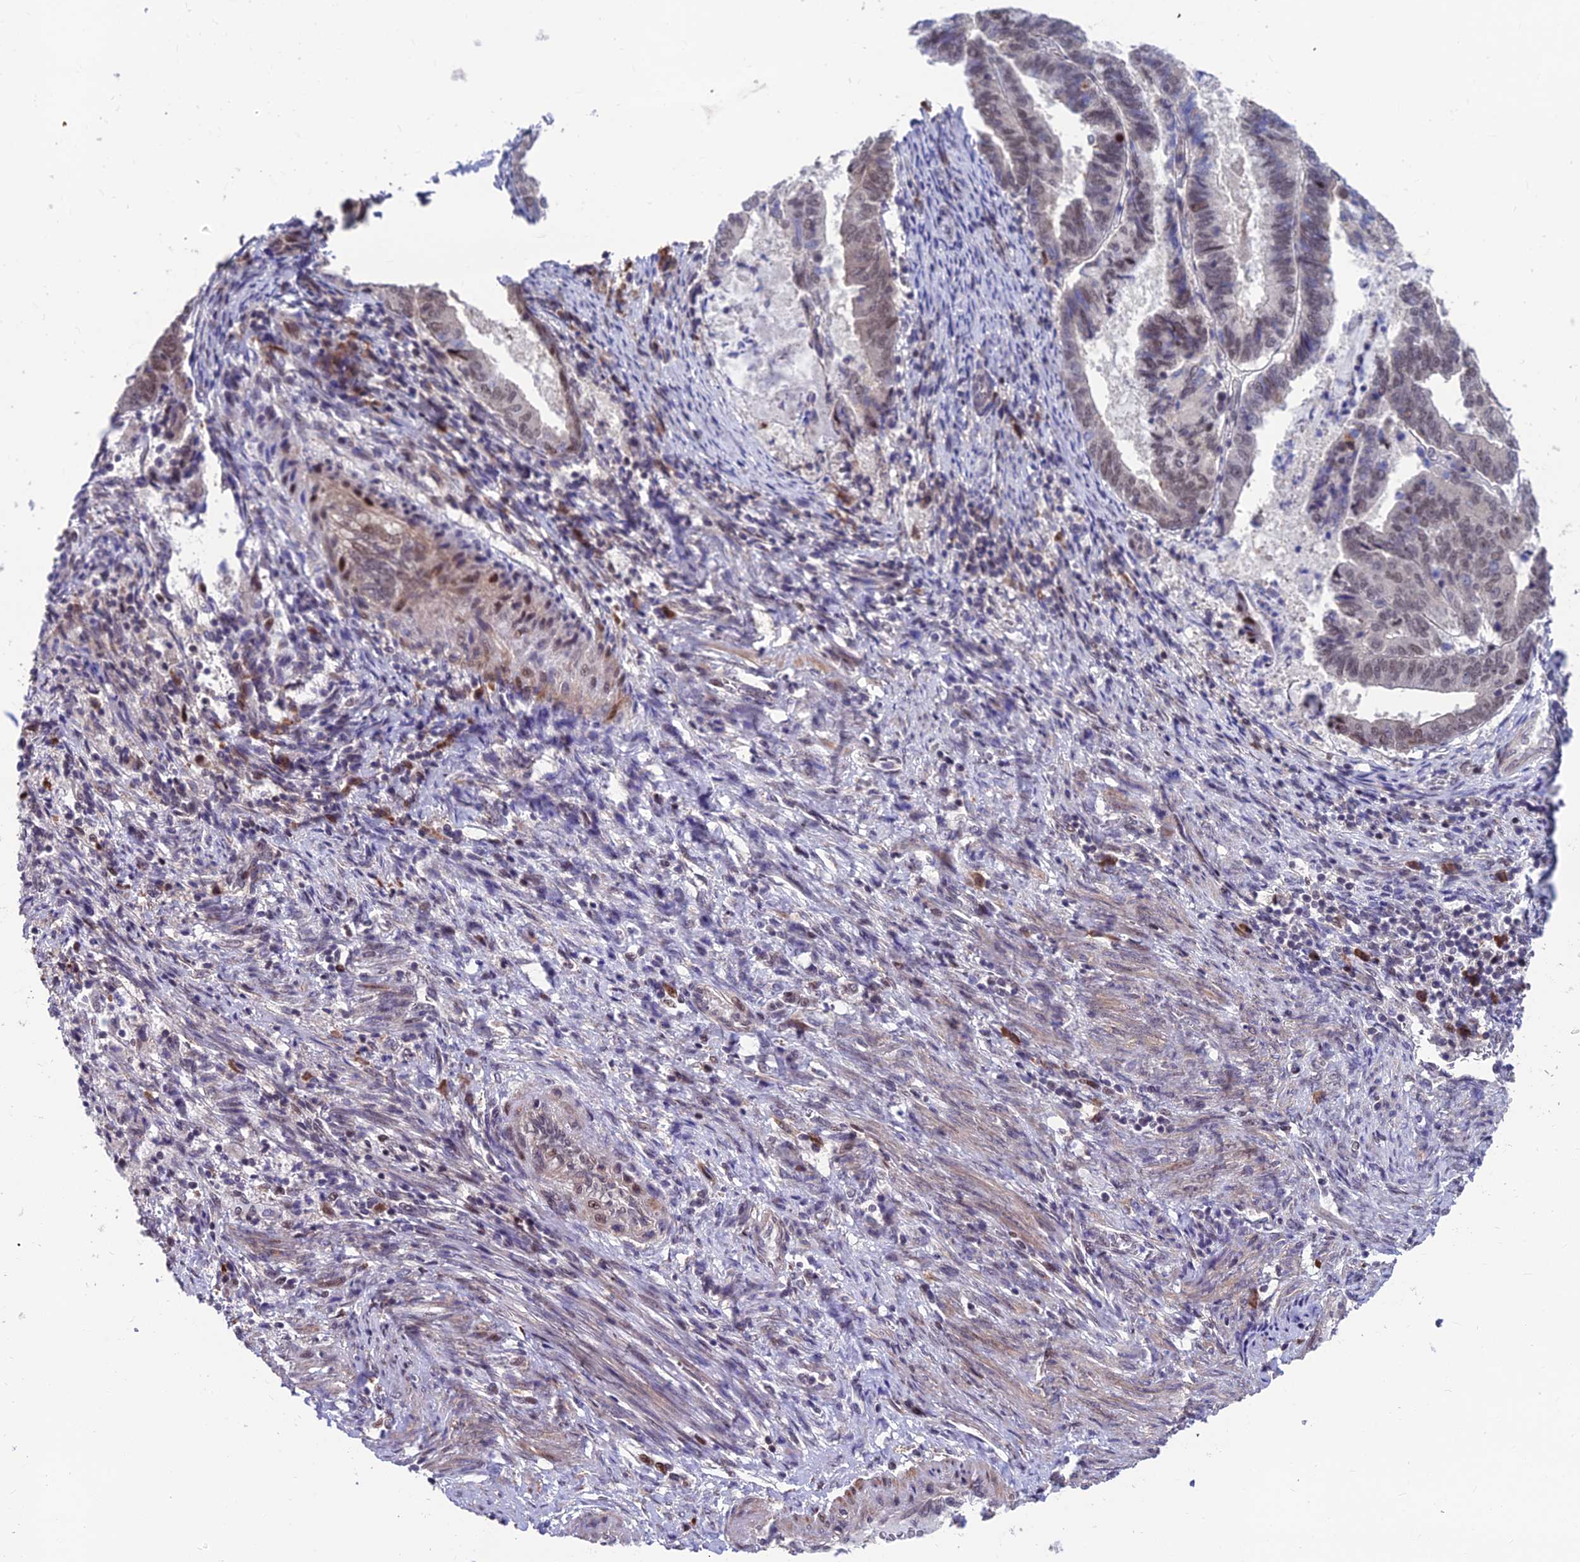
{"staining": {"intensity": "weak", "quantity": "<25%", "location": "nuclear"}, "tissue": "endometrial cancer", "cell_type": "Tumor cells", "image_type": "cancer", "snomed": [{"axis": "morphology", "description": "Adenocarcinoma, NOS"}, {"axis": "topography", "description": "Endometrium"}], "caption": "The histopathology image displays no staining of tumor cells in endometrial cancer.", "gene": "KIAA1191", "patient": {"sex": "female", "age": 80}}